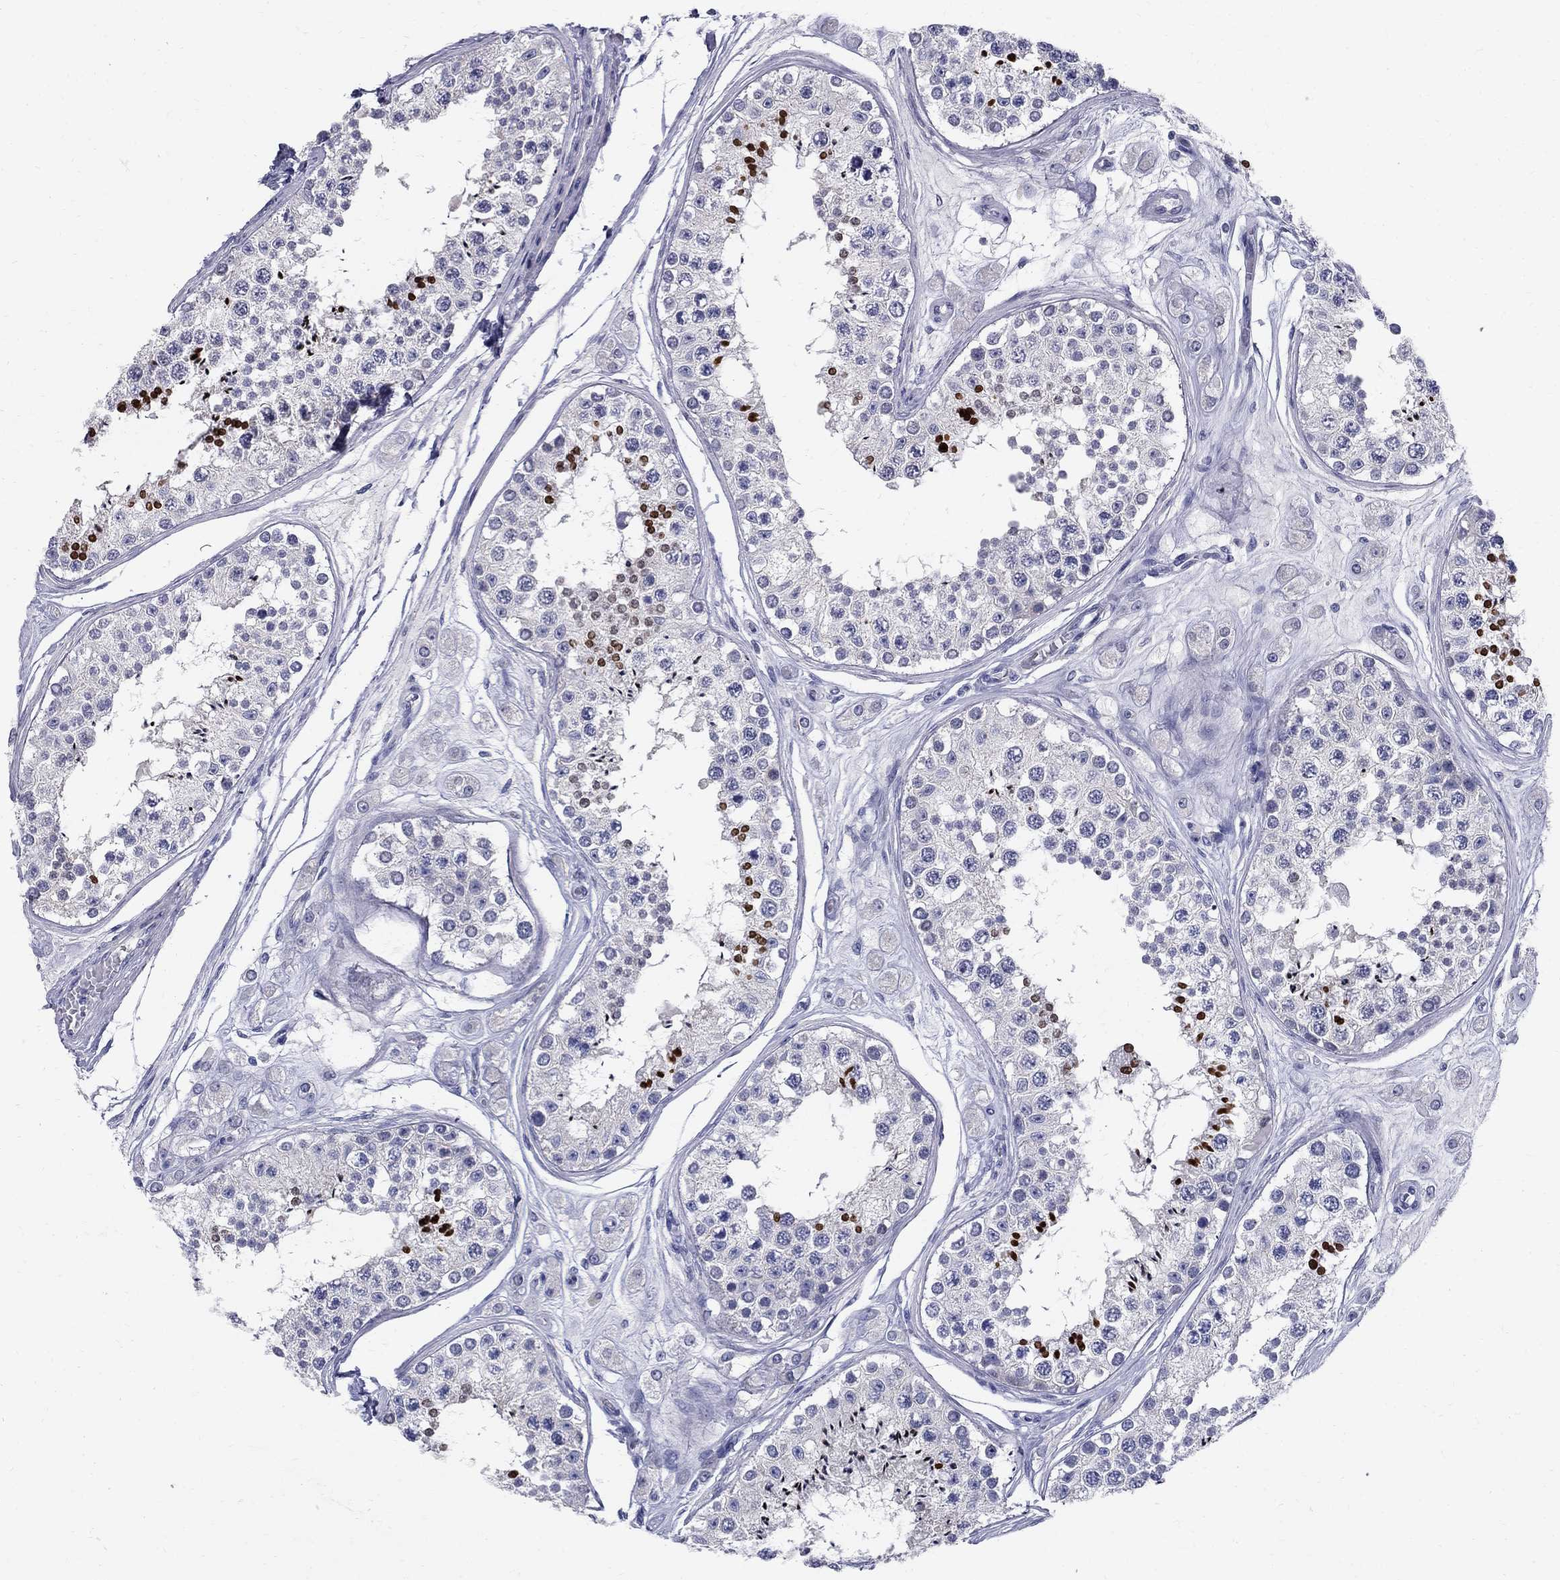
{"staining": {"intensity": "strong", "quantity": "<25%", "location": "nuclear"}, "tissue": "testis", "cell_type": "Cells in seminiferous ducts", "image_type": "normal", "snomed": [{"axis": "morphology", "description": "Normal tissue, NOS"}, {"axis": "topography", "description": "Testis"}], "caption": "Immunohistochemistry image of normal human testis stained for a protein (brown), which shows medium levels of strong nuclear staining in approximately <25% of cells in seminiferous ducts.", "gene": "TP53TG5", "patient": {"sex": "male", "age": 25}}